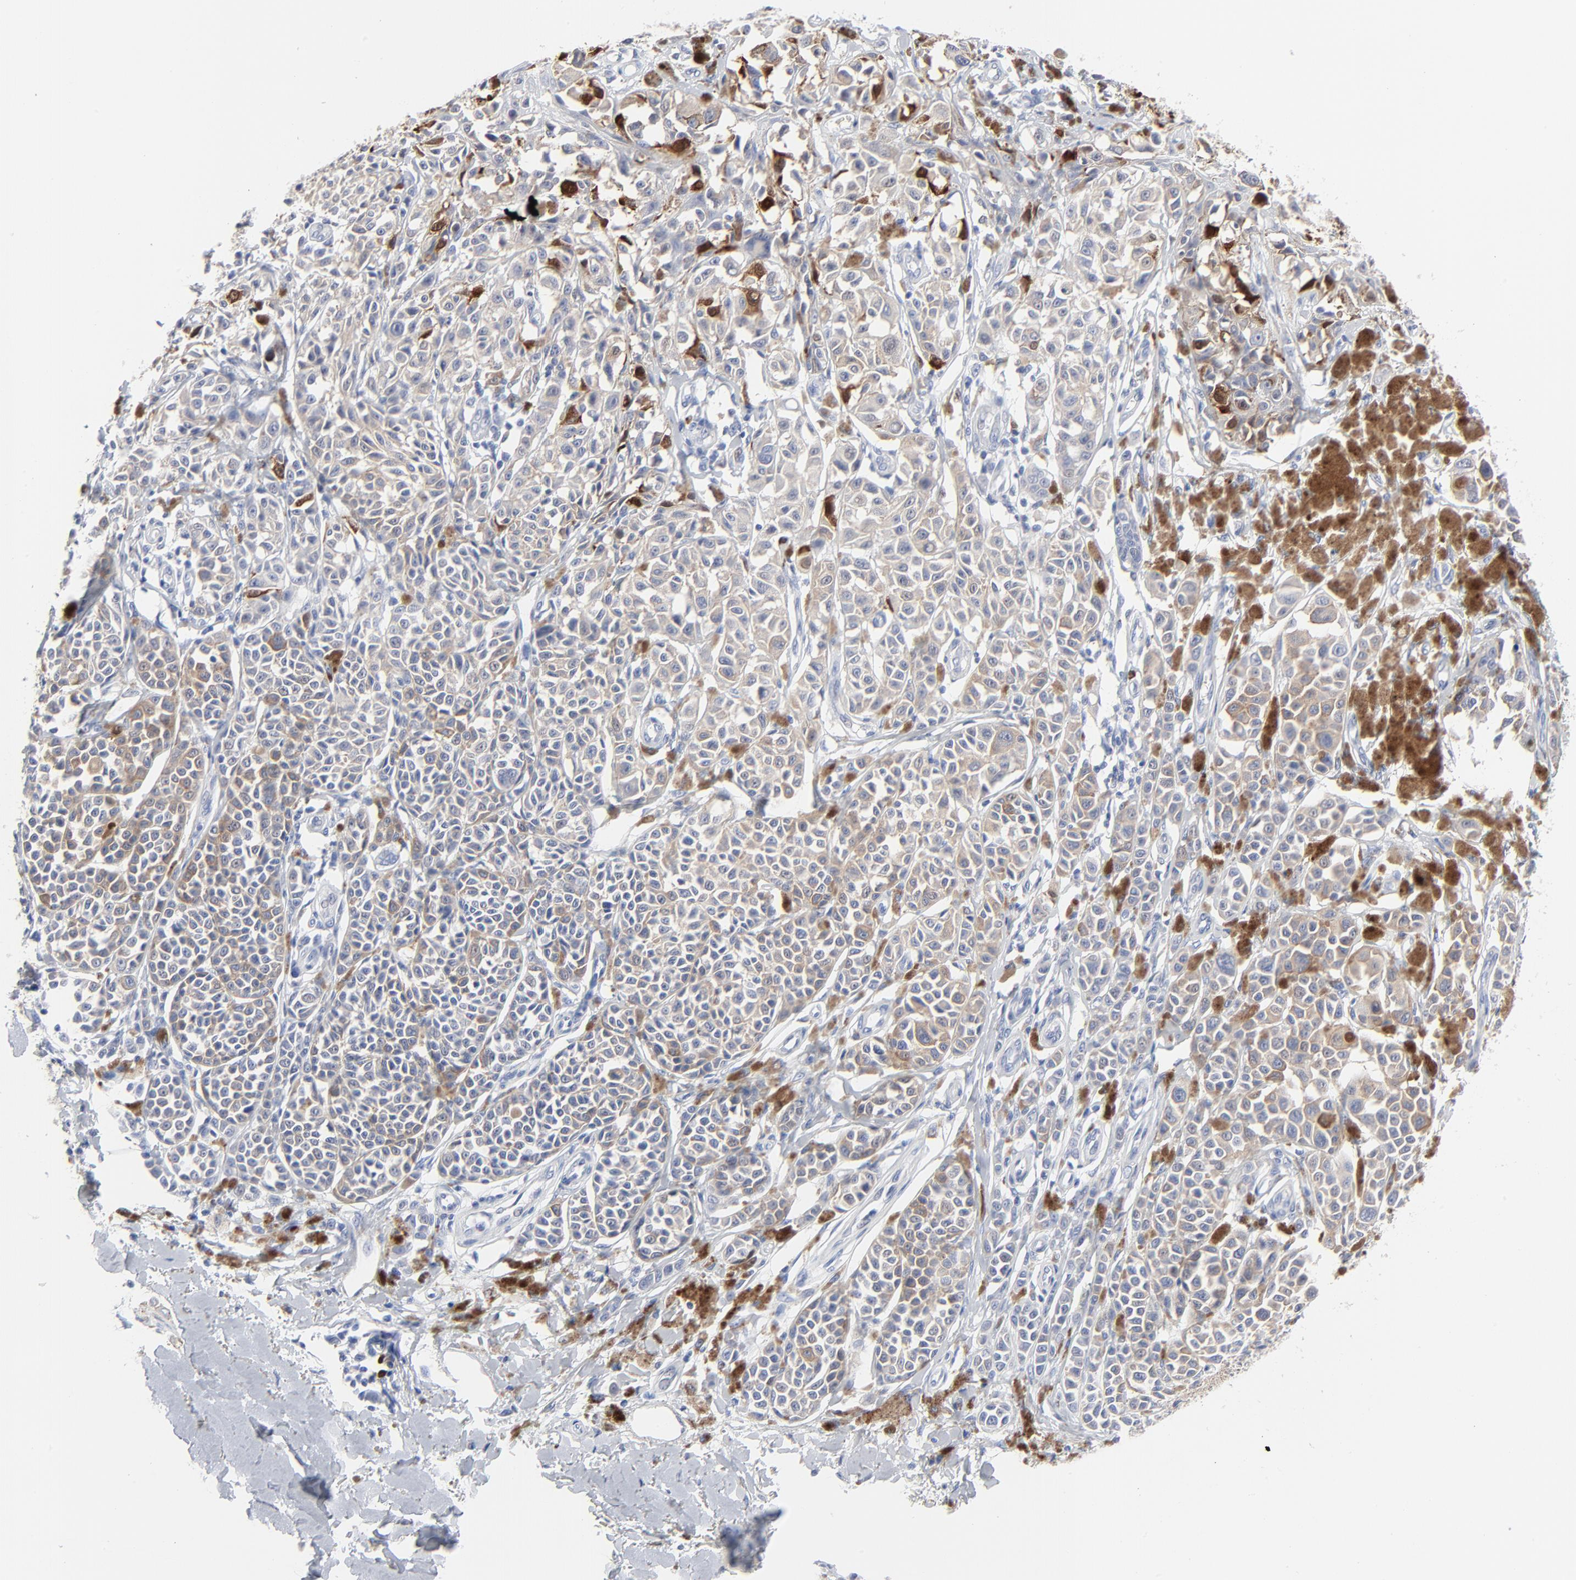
{"staining": {"intensity": "strong", "quantity": "<25%", "location": "cytoplasmic/membranous,nuclear"}, "tissue": "melanoma", "cell_type": "Tumor cells", "image_type": "cancer", "snomed": [{"axis": "morphology", "description": "Malignant melanoma, NOS"}, {"axis": "topography", "description": "Skin"}], "caption": "Approximately <25% of tumor cells in melanoma show strong cytoplasmic/membranous and nuclear protein positivity as visualized by brown immunohistochemical staining.", "gene": "CDK1", "patient": {"sex": "female", "age": 38}}